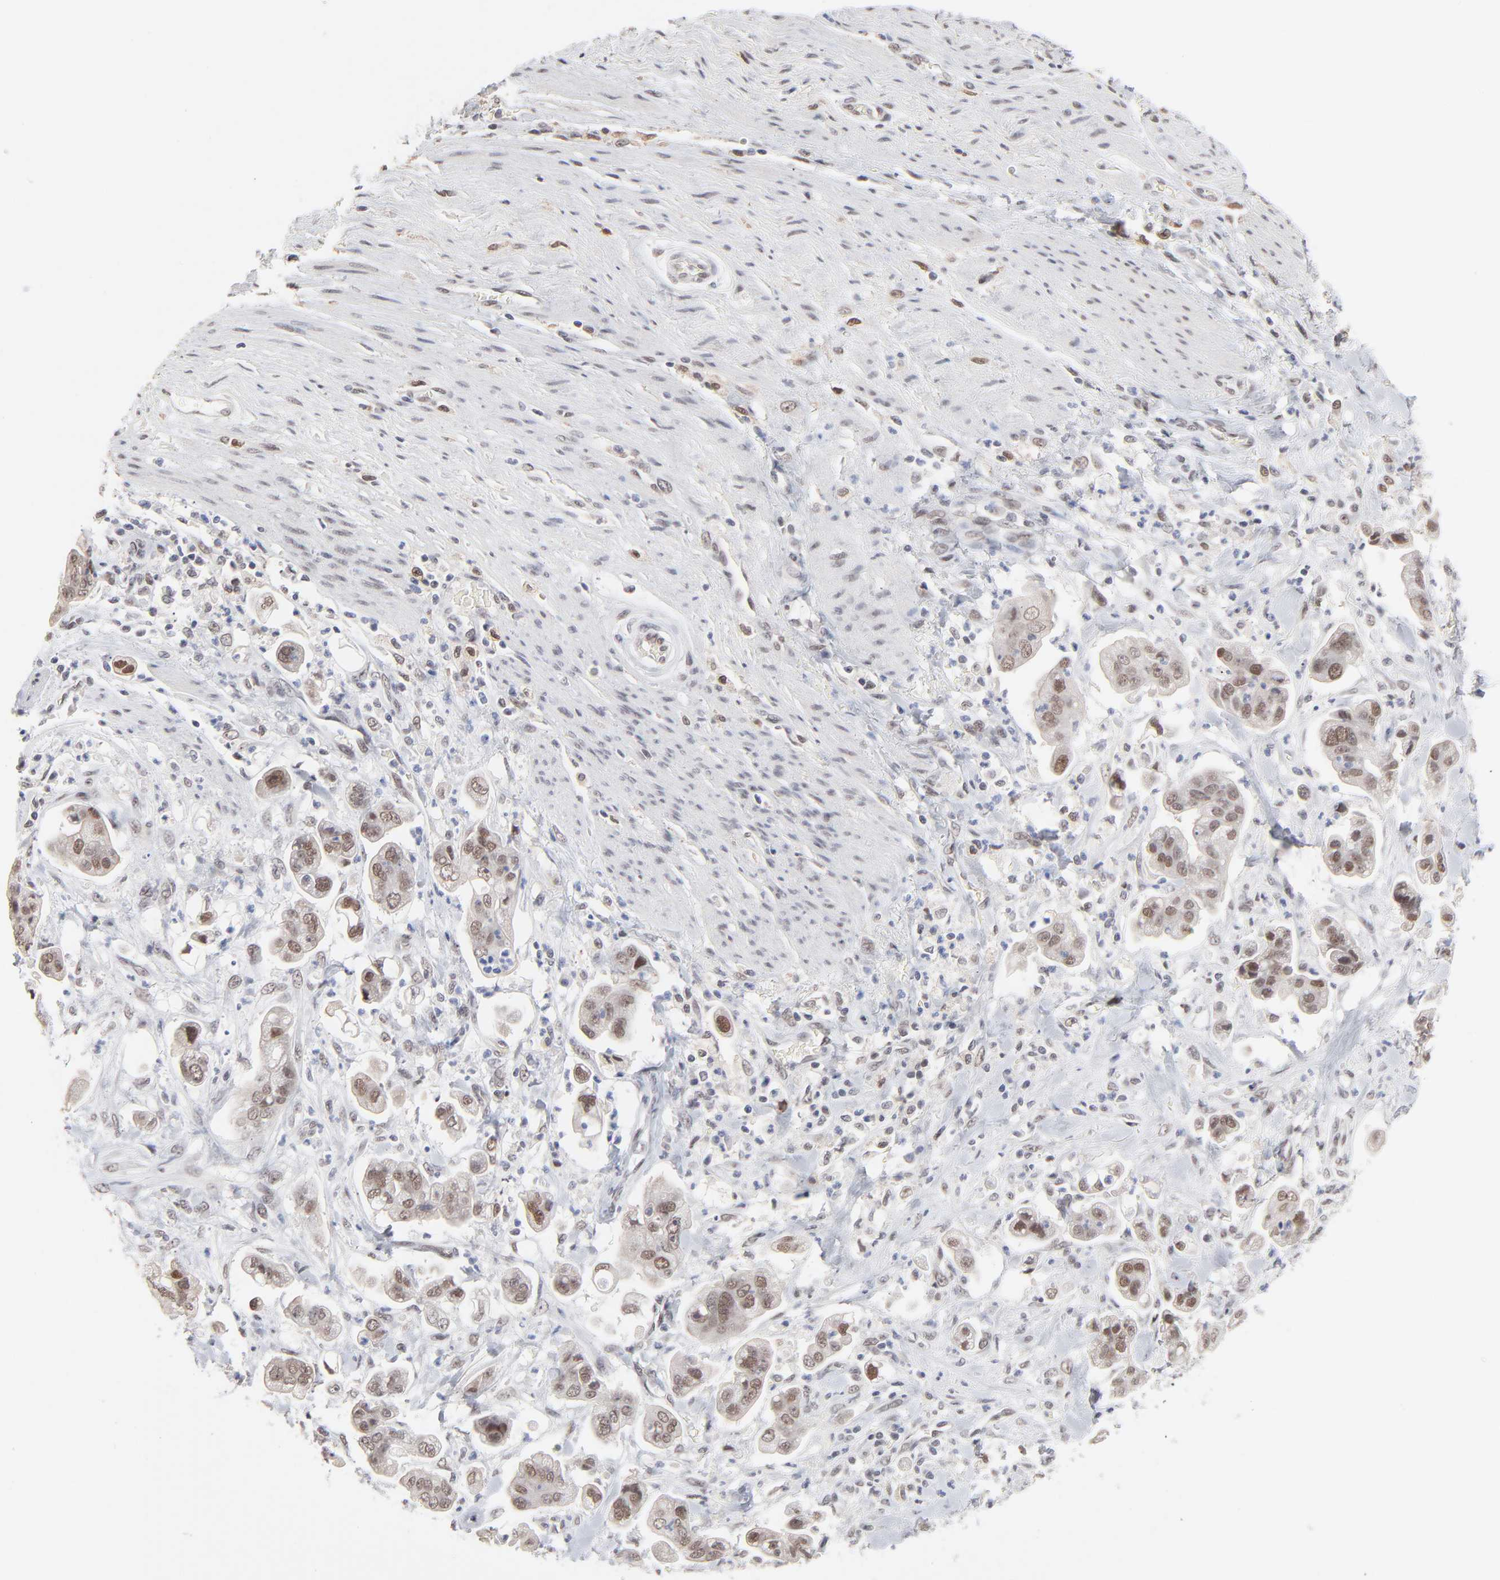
{"staining": {"intensity": "weak", "quantity": ">75%", "location": "nuclear"}, "tissue": "stomach cancer", "cell_type": "Tumor cells", "image_type": "cancer", "snomed": [{"axis": "morphology", "description": "Adenocarcinoma, NOS"}, {"axis": "topography", "description": "Stomach"}], "caption": "The immunohistochemical stain highlights weak nuclear expression in tumor cells of stomach cancer (adenocarcinoma) tissue.", "gene": "MBIP", "patient": {"sex": "male", "age": 62}}